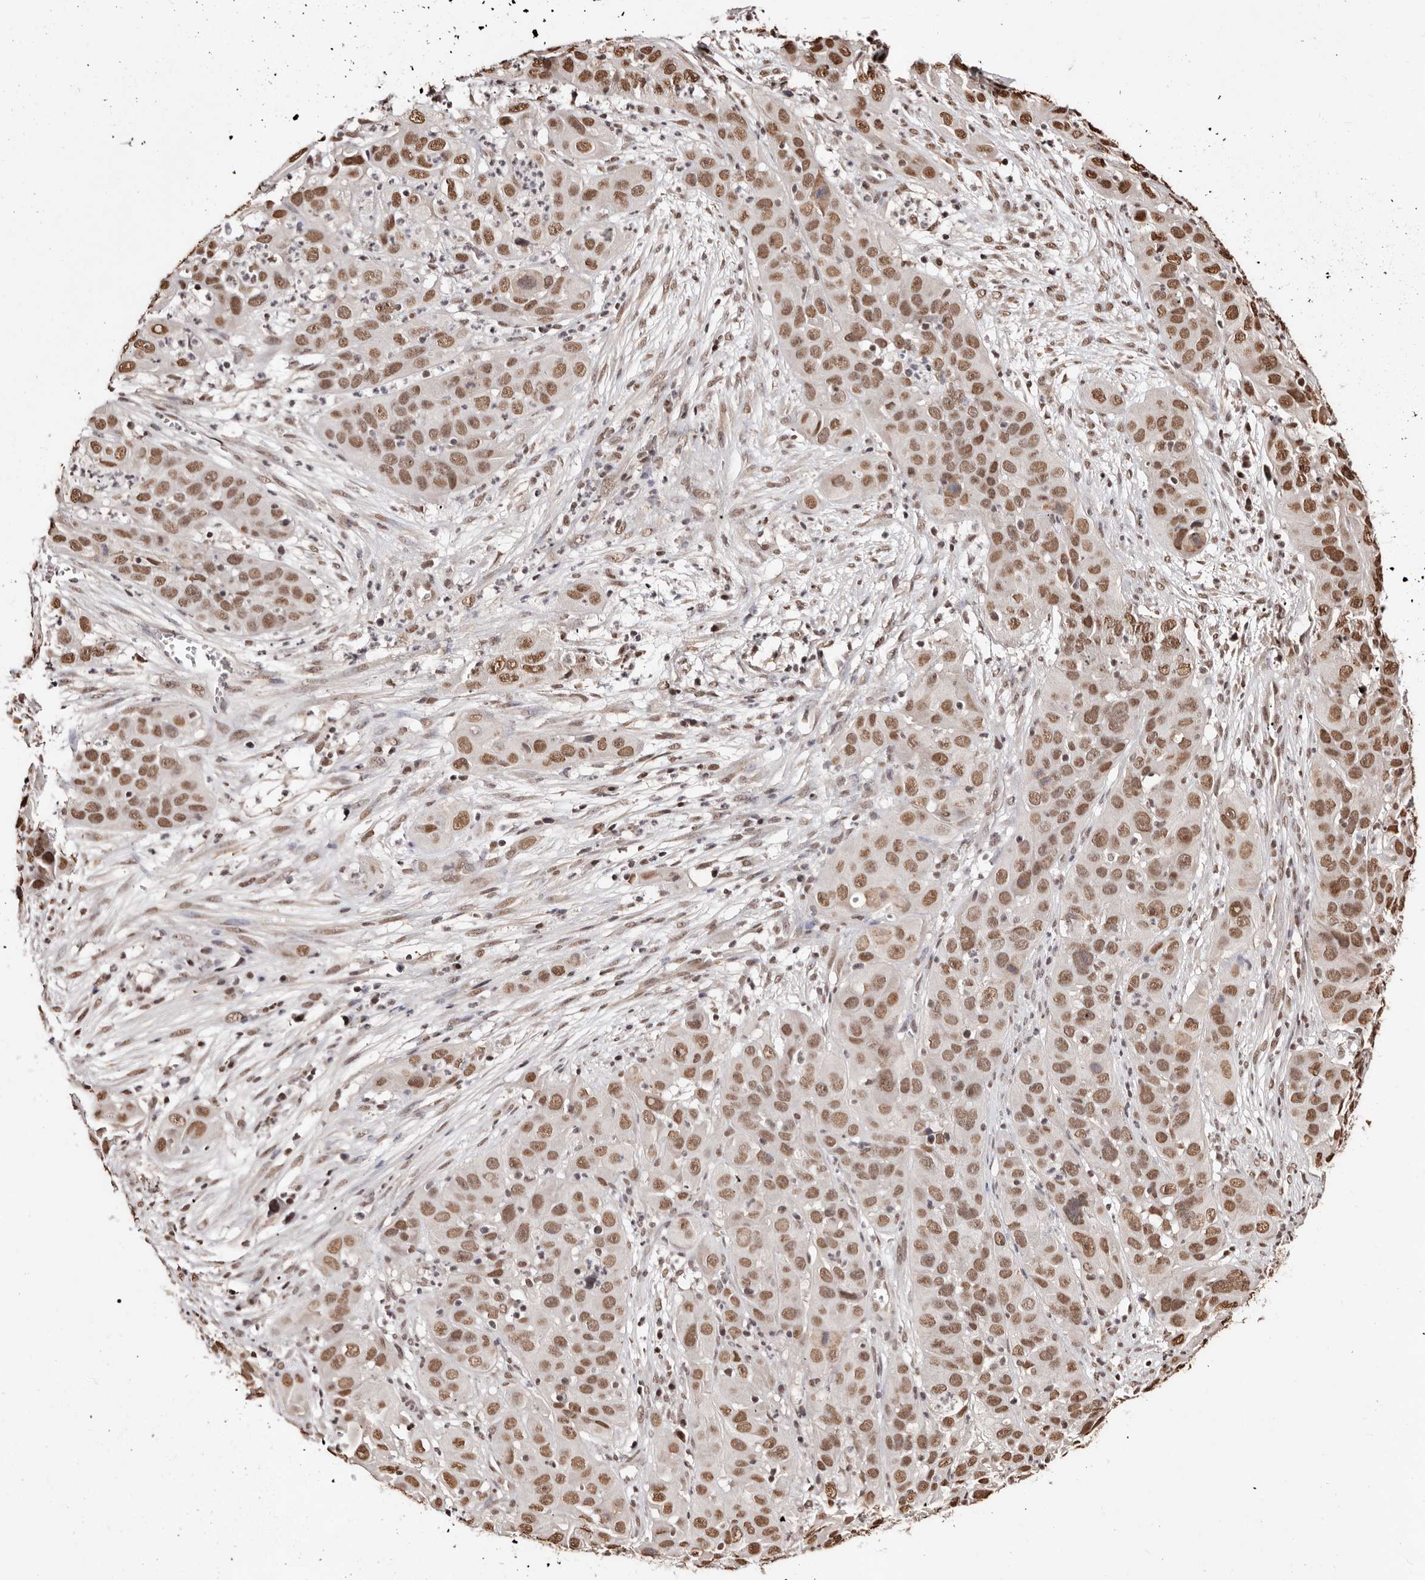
{"staining": {"intensity": "moderate", "quantity": ">75%", "location": "nuclear"}, "tissue": "cervical cancer", "cell_type": "Tumor cells", "image_type": "cancer", "snomed": [{"axis": "morphology", "description": "Squamous cell carcinoma, NOS"}, {"axis": "topography", "description": "Cervix"}], "caption": "Immunohistochemistry (IHC) (DAB) staining of cervical cancer reveals moderate nuclear protein expression in approximately >75% of tumor cells. (IHC, brightfield microscopy, high magnification).", "gene": "BICRAL", "patient": {"sex": "female", "age": 32}}